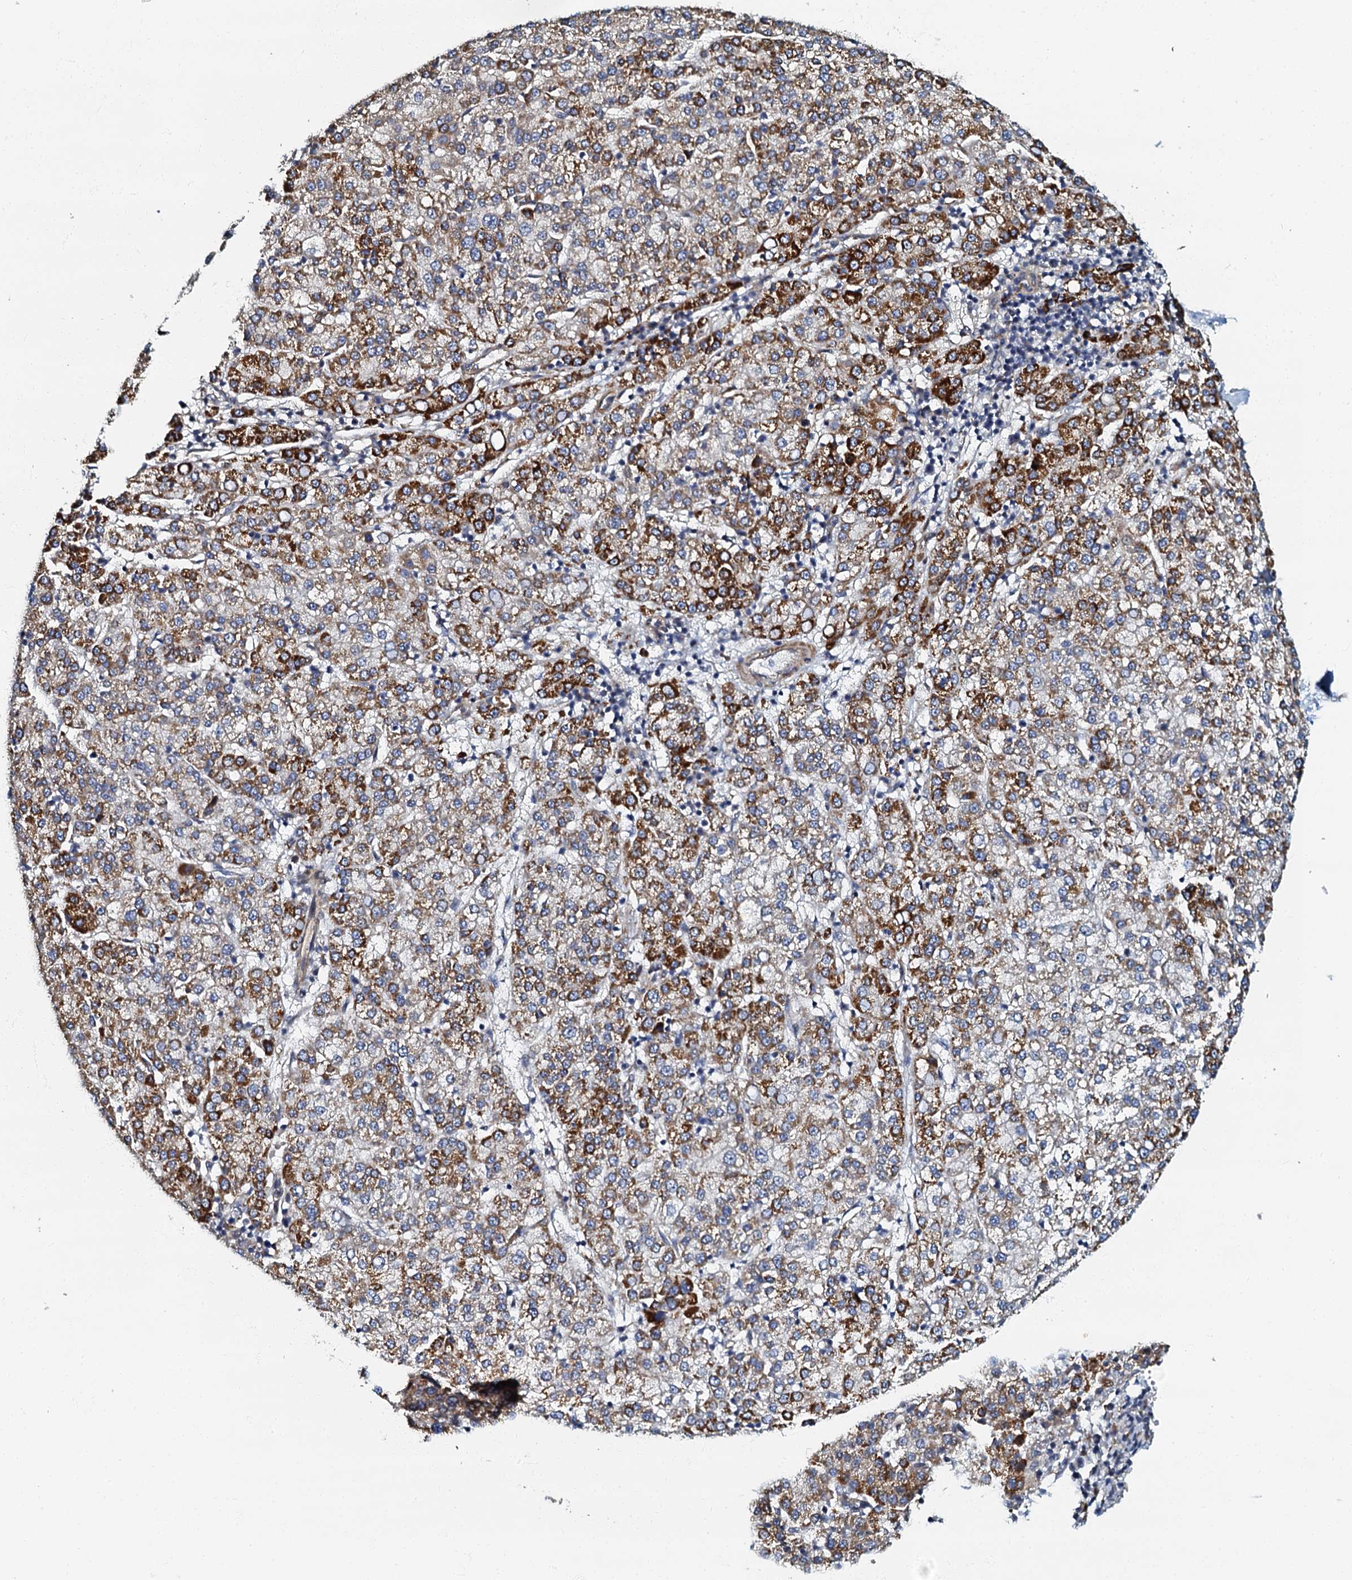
{"staining": {"intensity": "moderate", "quantity": ">75%", "location": "cytoplasmic/membranous"}, "tissue": "liver cancer", "cell_type": "Tumor cells", "image_type": "cancer", "snomed": [{"axis": "morphology", "description": "Carcinoma, Hepatocellular, NOS"}, {"axis": "topography", "description": "Liver"}], "caption": "Immunohistochemistry micrograph of neoplastic tissue: human liver cancer (hepatocellular carcinoma) stained using immunohistochemistry demonstrates medium levels of moderate protein expression localized specifically in the cytoplasmic/membranous of tumor cells, appearing as a cytoplasmic/membranous brown color.", "gene": "OLAH", "patient": {"sex": "female", "age": 58}}